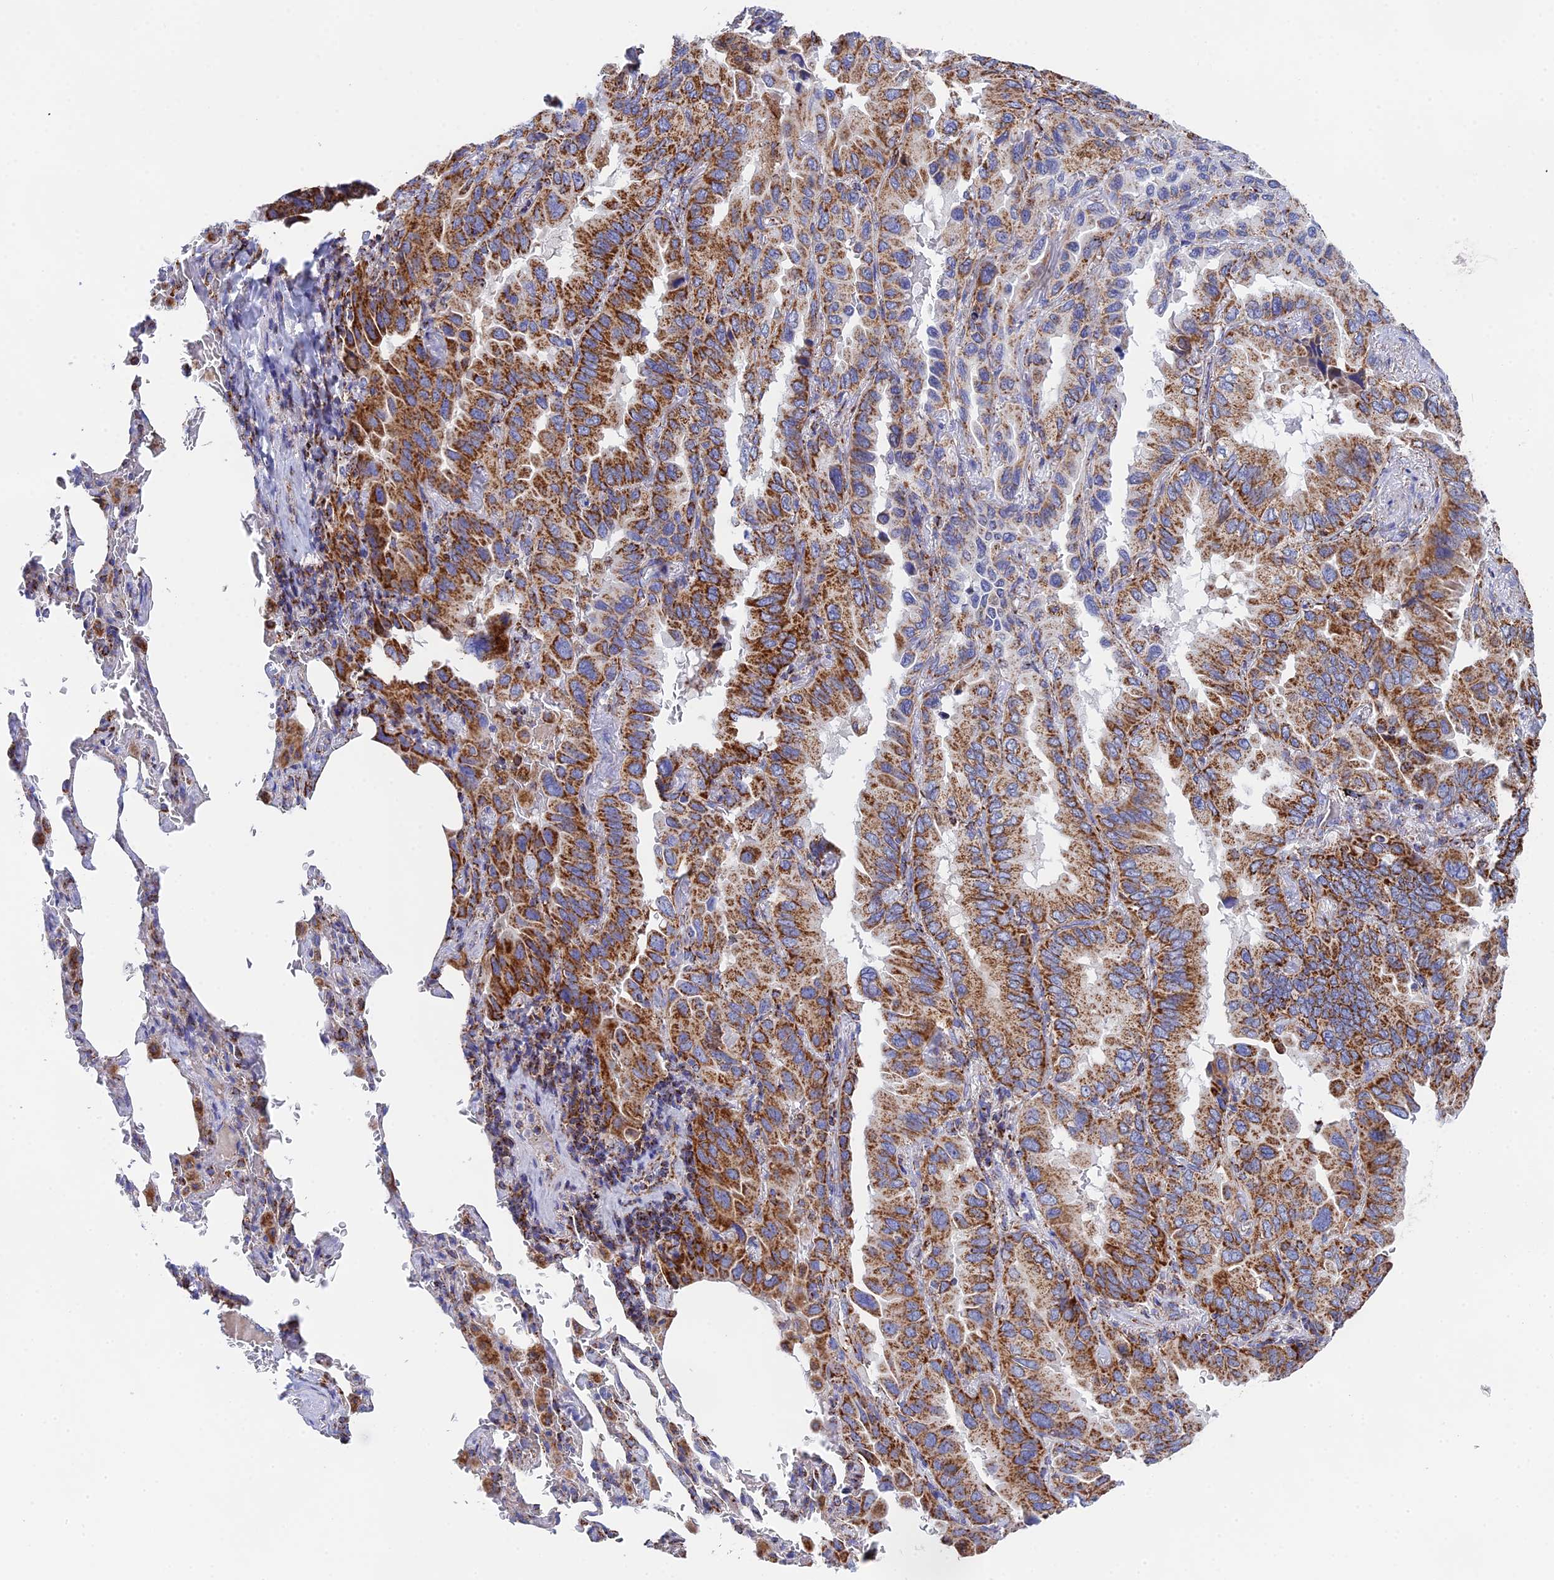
{"staining": {"intensity": "moderate", "quantity": ">75%", "location": "cytoplasmic/membranous"}, "tissue": "lung cancer", "cell_type": "Tumor cells", "image_type": "cancer", "snomed": [{"axis": "morphology", "description": "Adenocarcinoma, NOS"}, {"axis": "topography", "description": "Lung"}], "caption": "Brown immunohistochemical staining in human lung cancer (adenocarcinoma) displays moderate cytoplasmic/membranous staining in approximately >75% of tumor cells. The protein of interest is stained brown, and the nuclei are stained in blue (DAB IHC with brightfield microscopy, high magnification).", "gene": "NDUFA5", "patient": {"sex": "male", "age": 64}}